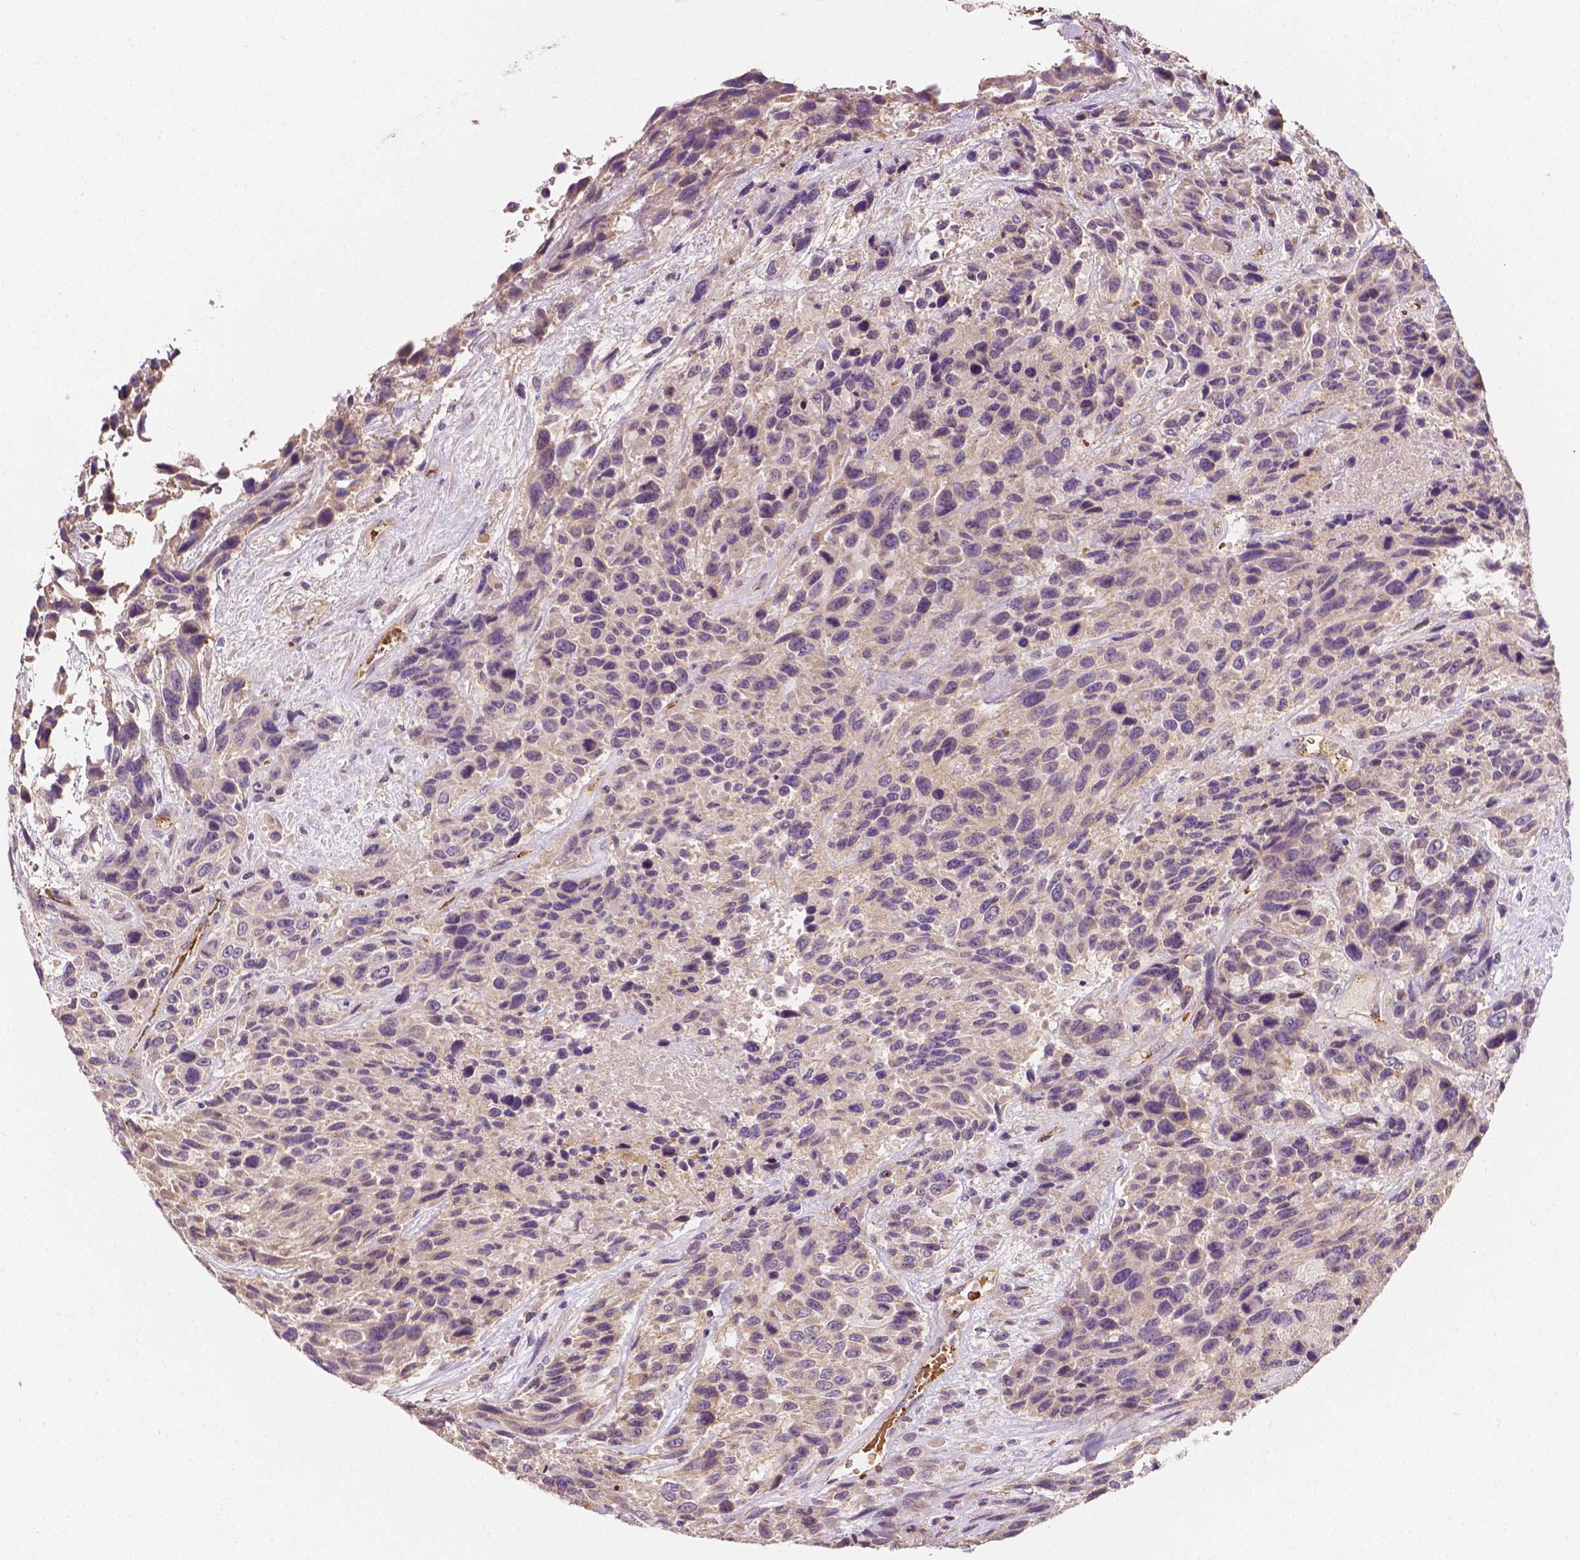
{"staining": {"intensity": "negative", "quantity": "none", "location": "none"}, "tissue": "urothelial cancer", "cell_type": "Tumor cells", "image_type": "cancer", "snomed": [{"axis": "morphology", "description": "Urothelial carcinoma, High grade"}, {"axis": "topography", "description": "Urinary bladder"}], "caption": "High magnification brightfield microscopy of urothelial cancer stained with DAB (3,3'-diaminobenzidine) (brown) and counterstained with hematoxylin (blue): tumor cells show no significant positivity.", "gene": "SLC22A4", "patient": {"sex": "female", "age": 70}}